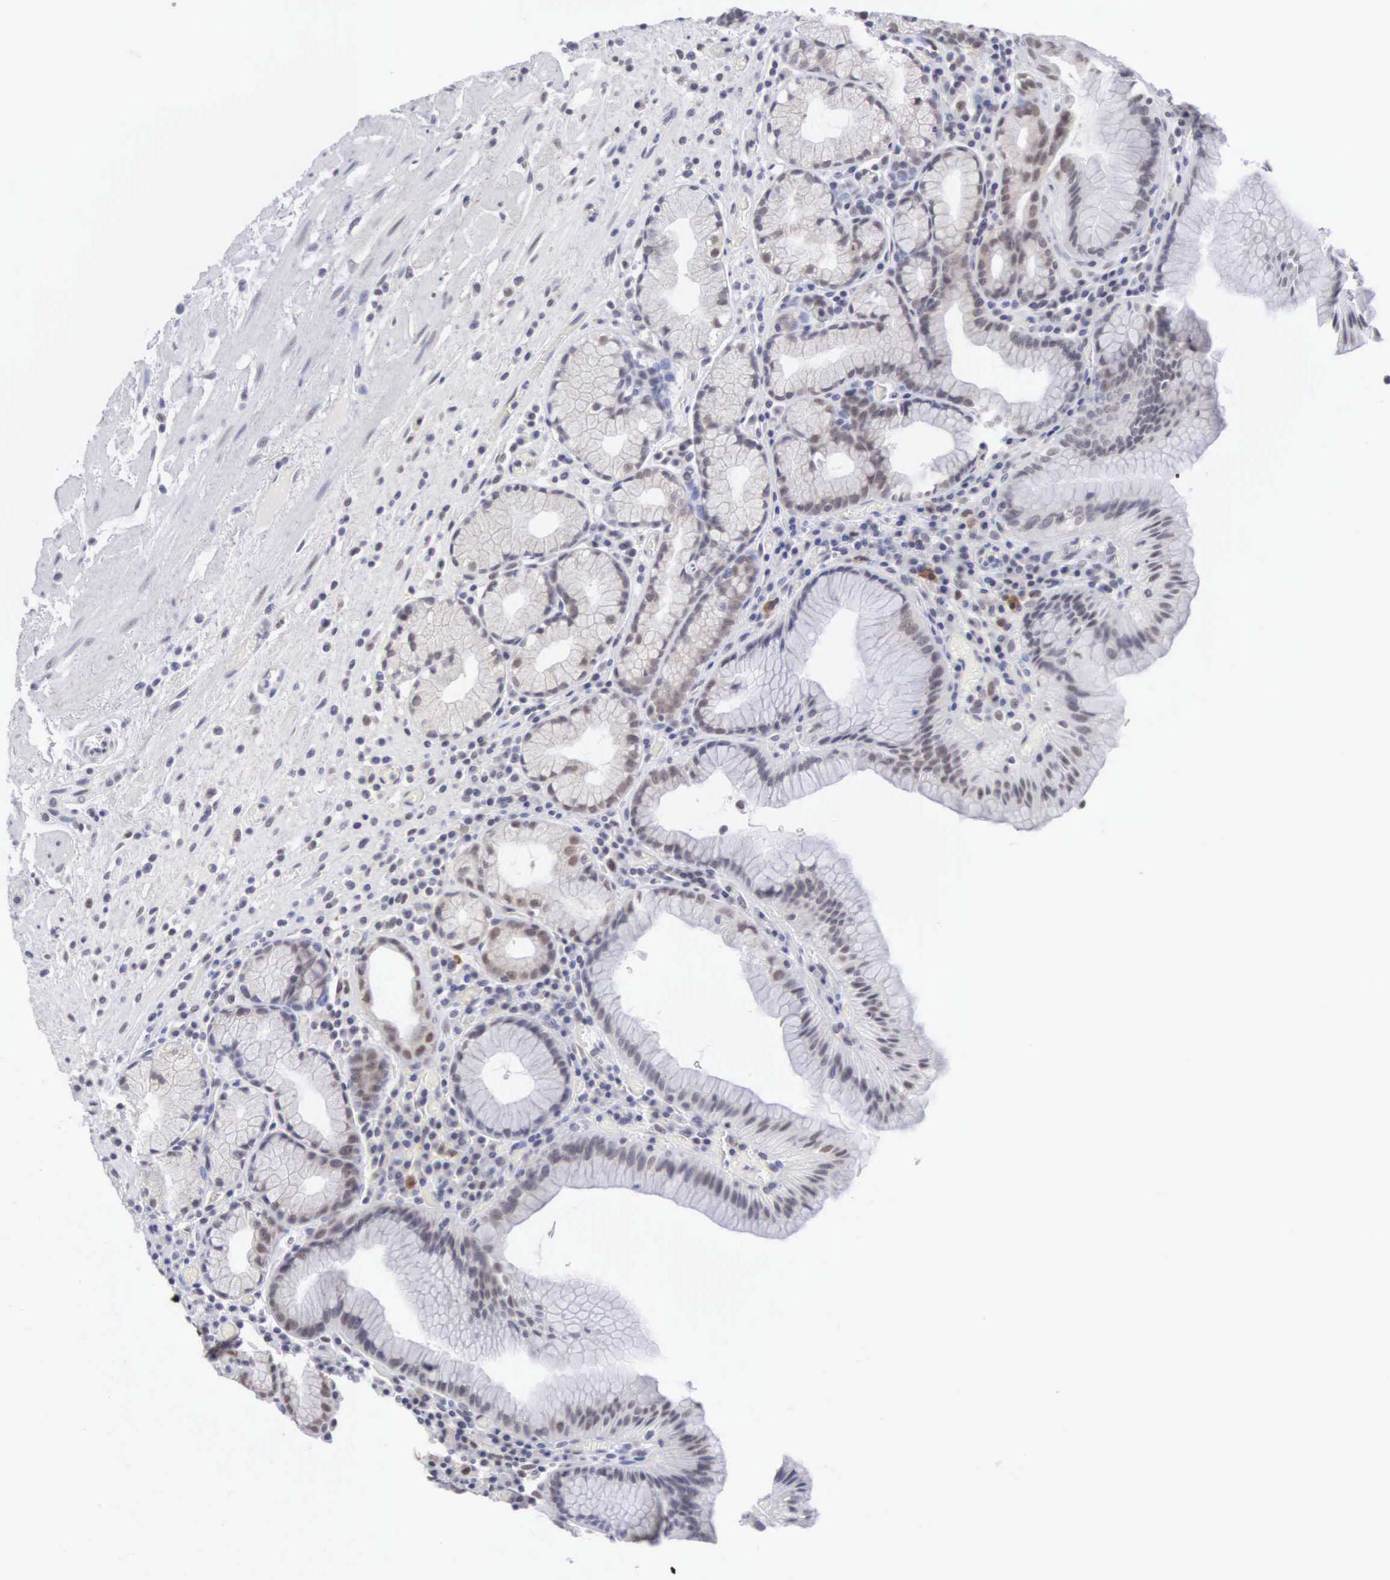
{"staining": {"intensity": "weak", "quantity": "25%-75%", "location": "nuclear"}, "tissue": "stomach", "cell_type": "Glandular cells", "image_type": "normal", "snomed": [{"axis": "morphology", "description": "Normal tissue, NOS"}, {"axis": "topography", "description": "Stomach, lower"}, {"axis": "topography", "description": "Duodenum"}], "caption": "Human stomach stained for a protein (brown) exhibits weak nuclear positive positivity in about 25%-75% of glandular cells.", "gene": "MNAT1", "patient": {"sex": "male", "age": 84}}